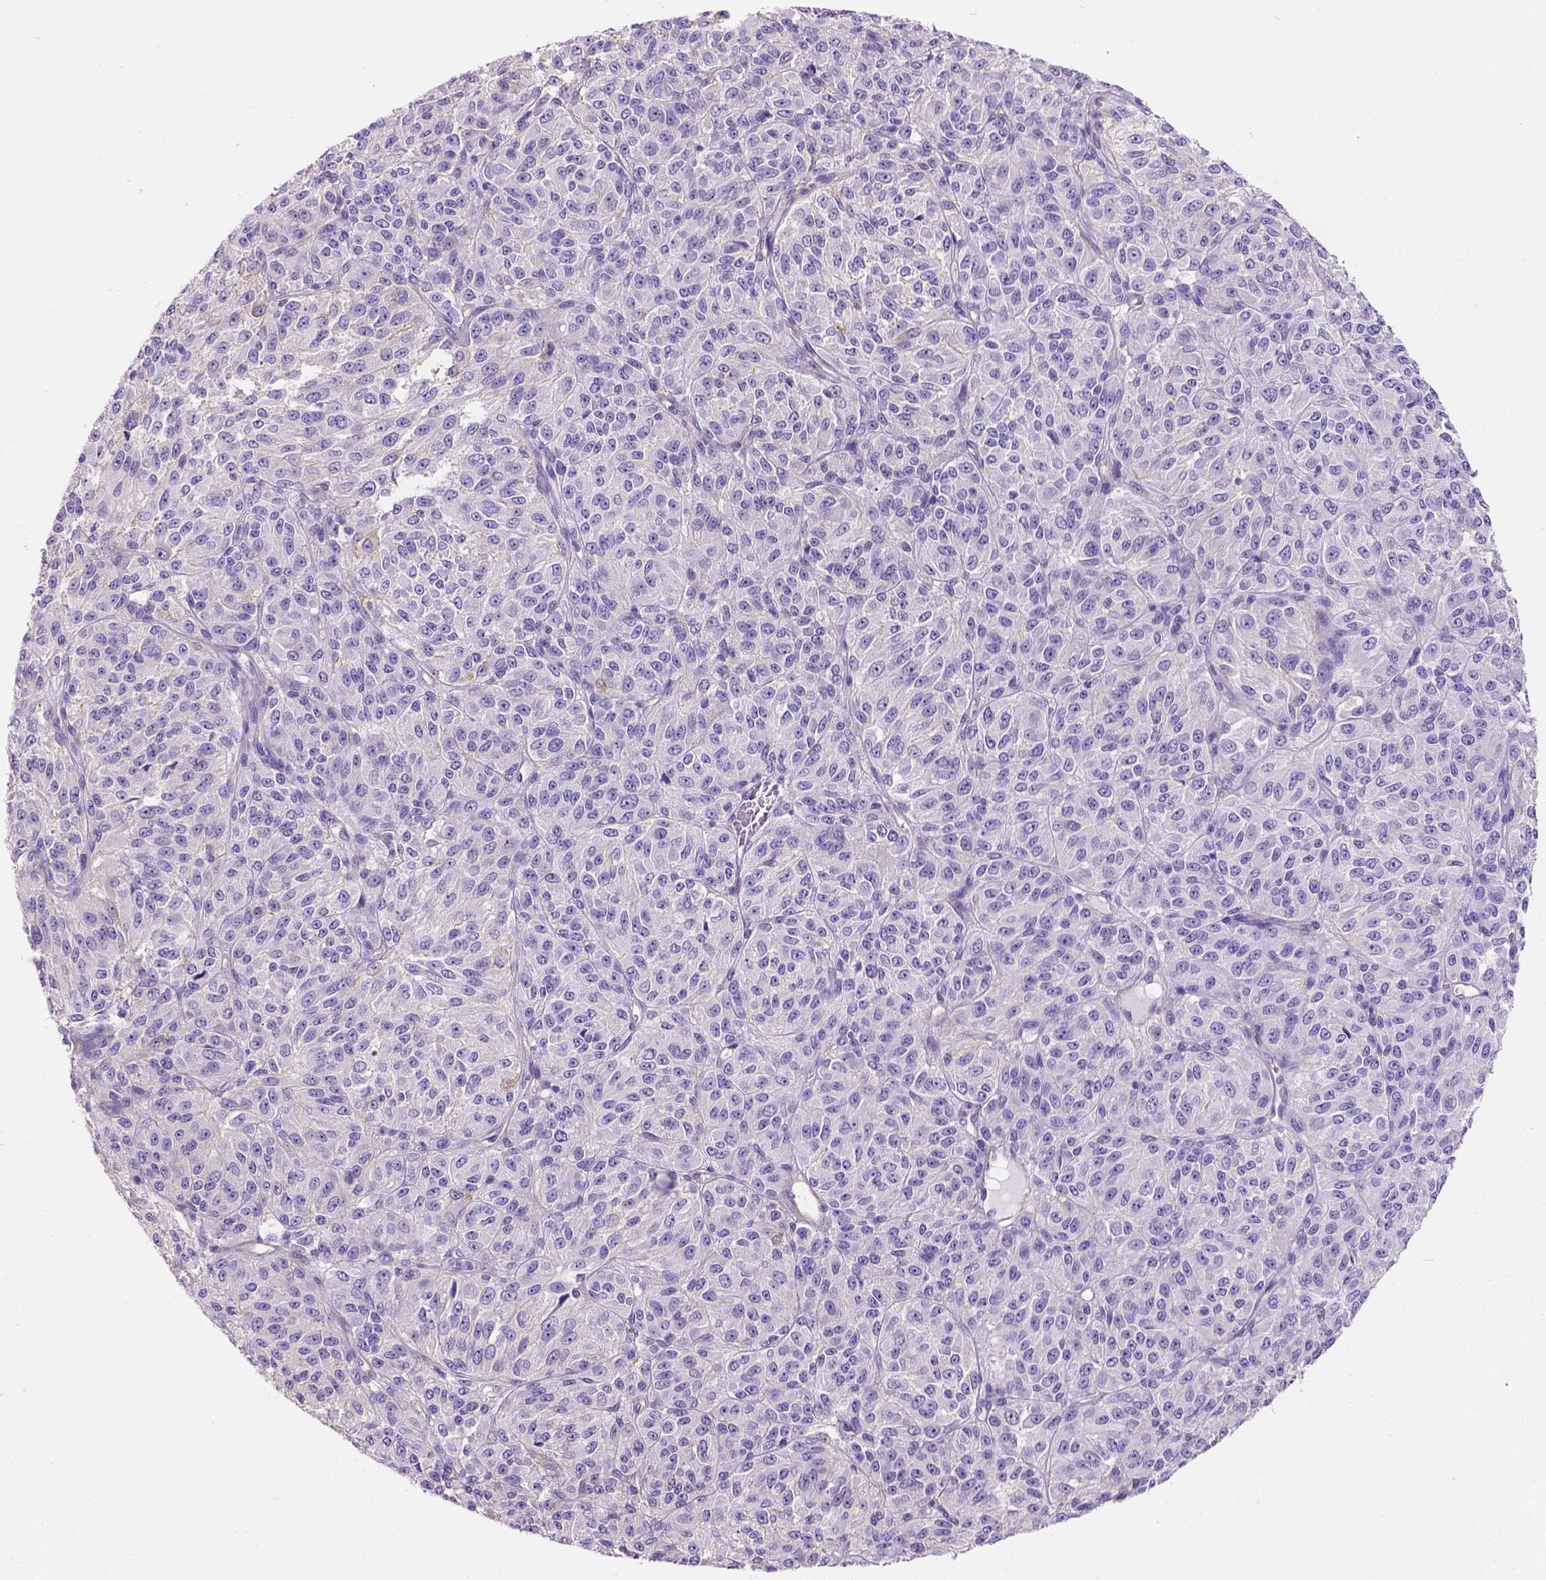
{"staining": {"intensity": "negative", "quantity": "none", "location": "none"}, "tissue": "melanoma", "cell_type": "Tumor cells", "image_type": "cancer", "snomed": [{"axis": "morphology", "description": "Malignant melanoma, Metastatic site"}, {"axis": "topography", "description": "Brain"}], "caption": "The photomicrograph shows no staining of tumor cells in melanoma. (DAB (3,3'-diaminobenzidine) immunohistochemistry, high magnification).", "gene": "PHF7", "patient": {"sex": "female", "age": 56}}